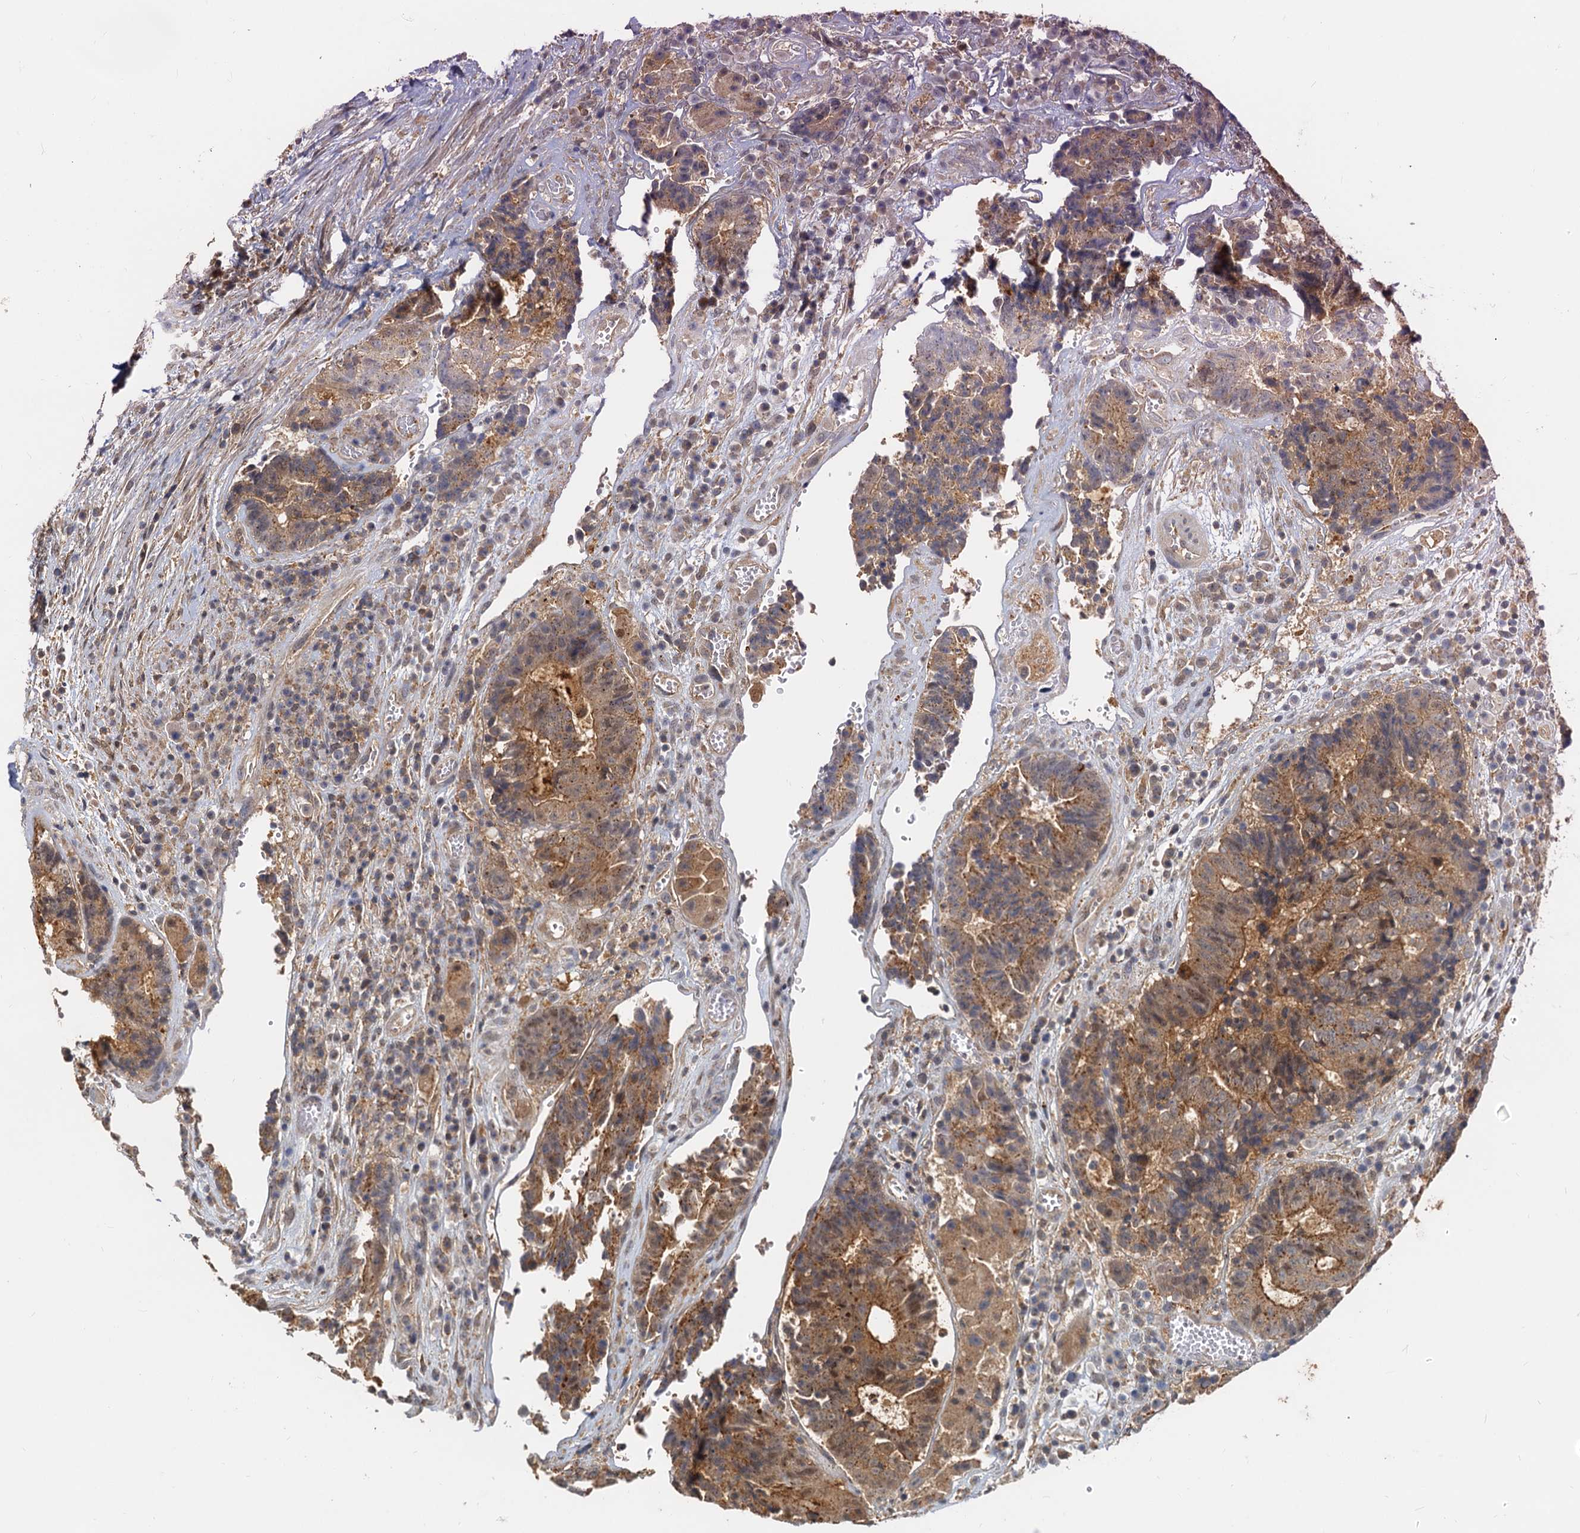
{"staining": {"intensity": "weak", "quantity": ">75%", "location": "cytoplasmic/membranous"}, "tissue": "colorectal cancer", "cell_type": "Tumor cells", "image_type": "cancer", "snomed": [{"axis": "morphology", "description": "Adenocarcinoma, NOS"}, {"axis": "topography", "description": "Rectum"}], "caption": "Immunohistochemistry (IHC) (DAB) staining of human adenocarcinoma (colorectal) exhibits weak cytoplasmic/membranous protein staining in about >75% of tumor cells.", "gene": "TOLLIP", "patient": {"sex": "male", "age": 69}}